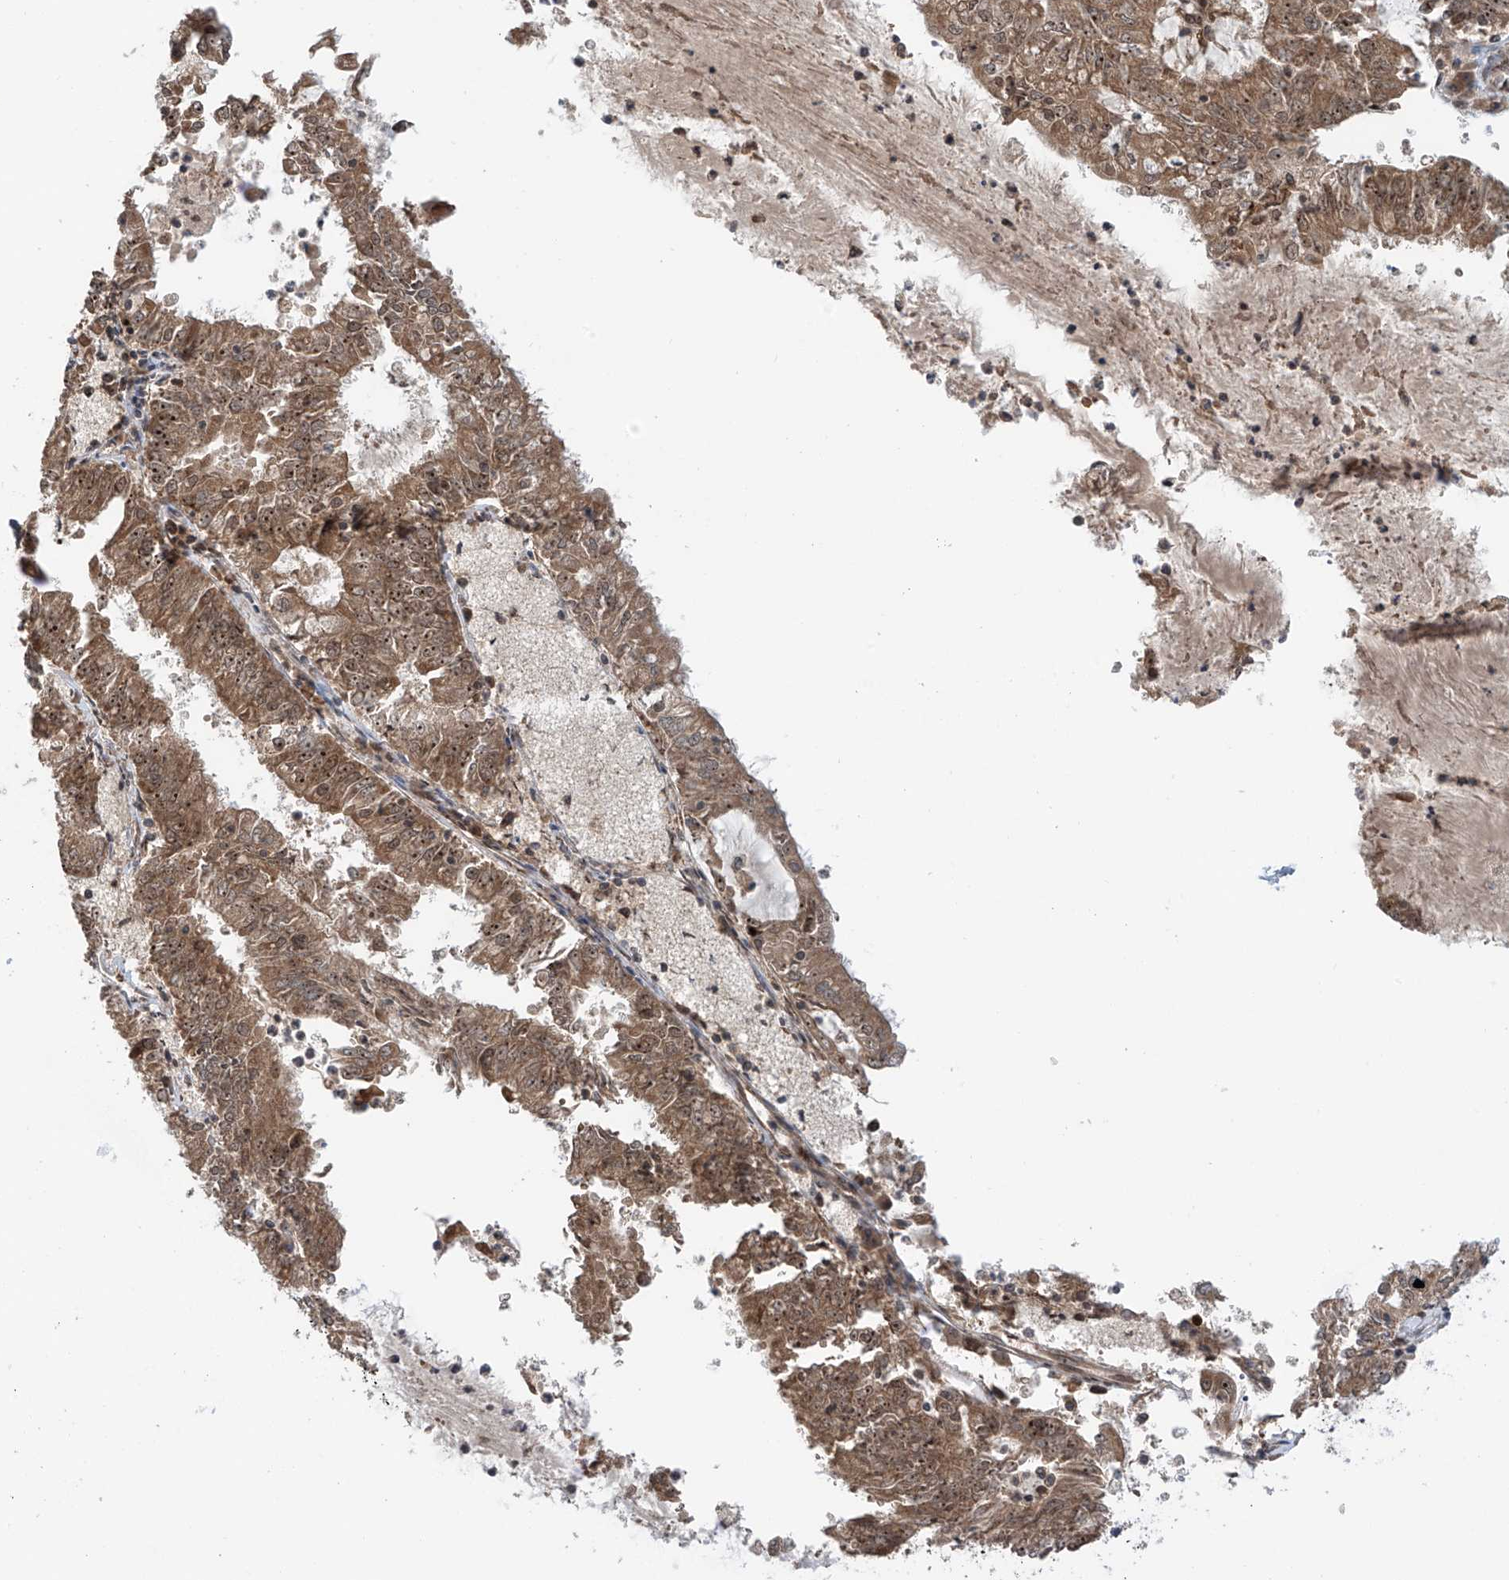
{"staining": {"intensity": "moderate", "quantity": ">75%", "location": "cytoplasmic/membranous,nuclear"}, "tissue": "endometrial cancer", "cell_type": "Tumor cells", "image_type": "cancer", "snomed": [{"axis": "morphology", "description": "Adenocarcinoma, NOS"}, {"axis": "topography", "description": "Endometrium"}], "caption": "A brown stain highlights moderate cytoplasmic/membranous and nuclear staining of a protein in endometrial cancer (adenocarcinoma) tumor cells. (Stains: DAB in brown, nuclei in blue, Microscopy: brightfield microscopy at high magnification).", "gene": "C1orf131", "patient": {"sex": "female", "age": 57}}